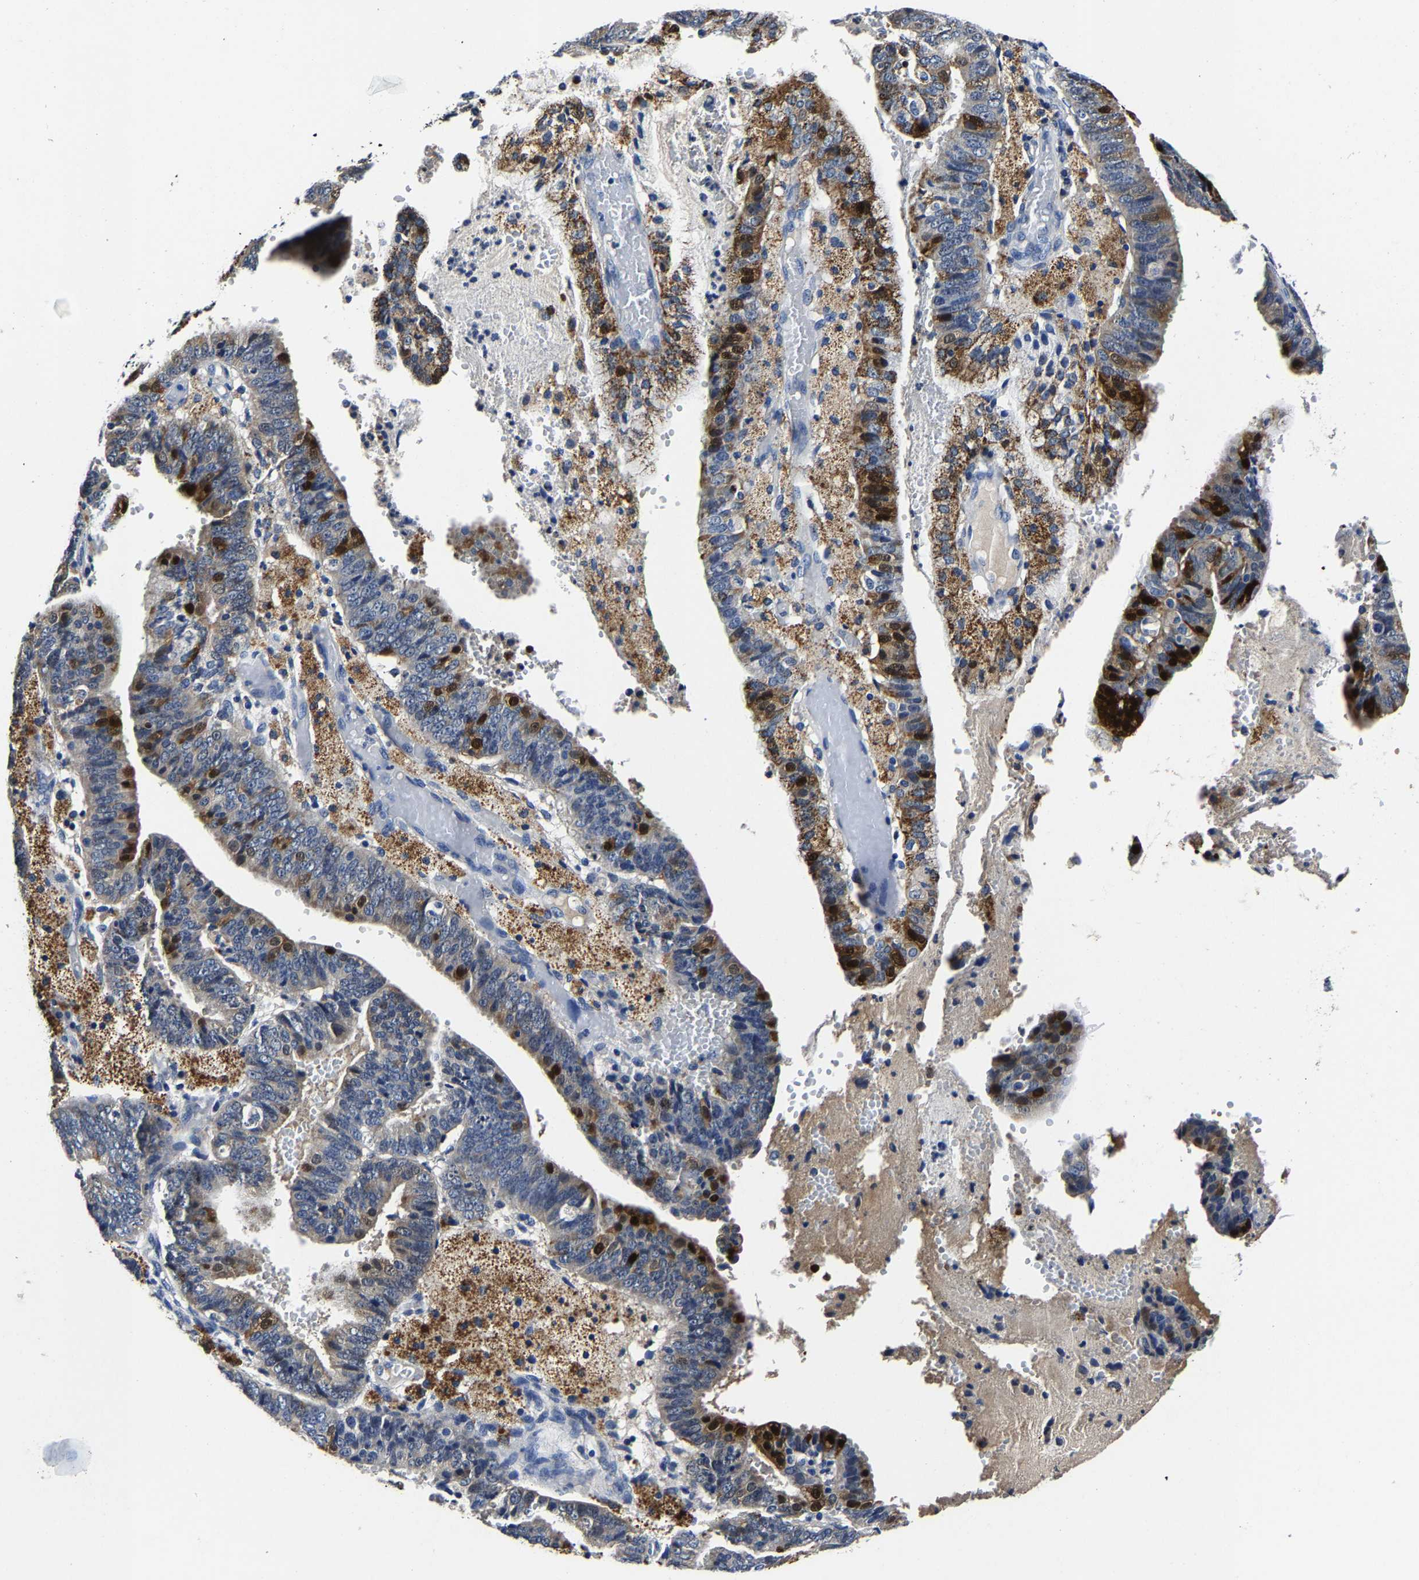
{"staining": {"intensity": "strong", "quantity": "25%-75%", "location": "cytoplasmic/membranous"}, "tissue": "endometrial cancer", "cell_type": "Tumor cells", "image_type": "cancer", "snomed": [{"axis": "morphology", "description": "Adenocarcinoma, NOS"}, {"axis": "topography", "description": "Endometrium"}], "caption": "Strong cytoplasmic/membranous protein staining is identified in about 25%-75% of tumor cells in endometrial cancer. (Stains: DAB (3,3'-diaminobenzidine) in brown, nuclei in blue, Microscopy: brightfield microscopy at high magnification).", "gene": "PSPH", "patient": {"sex": "female", "age": 63}}